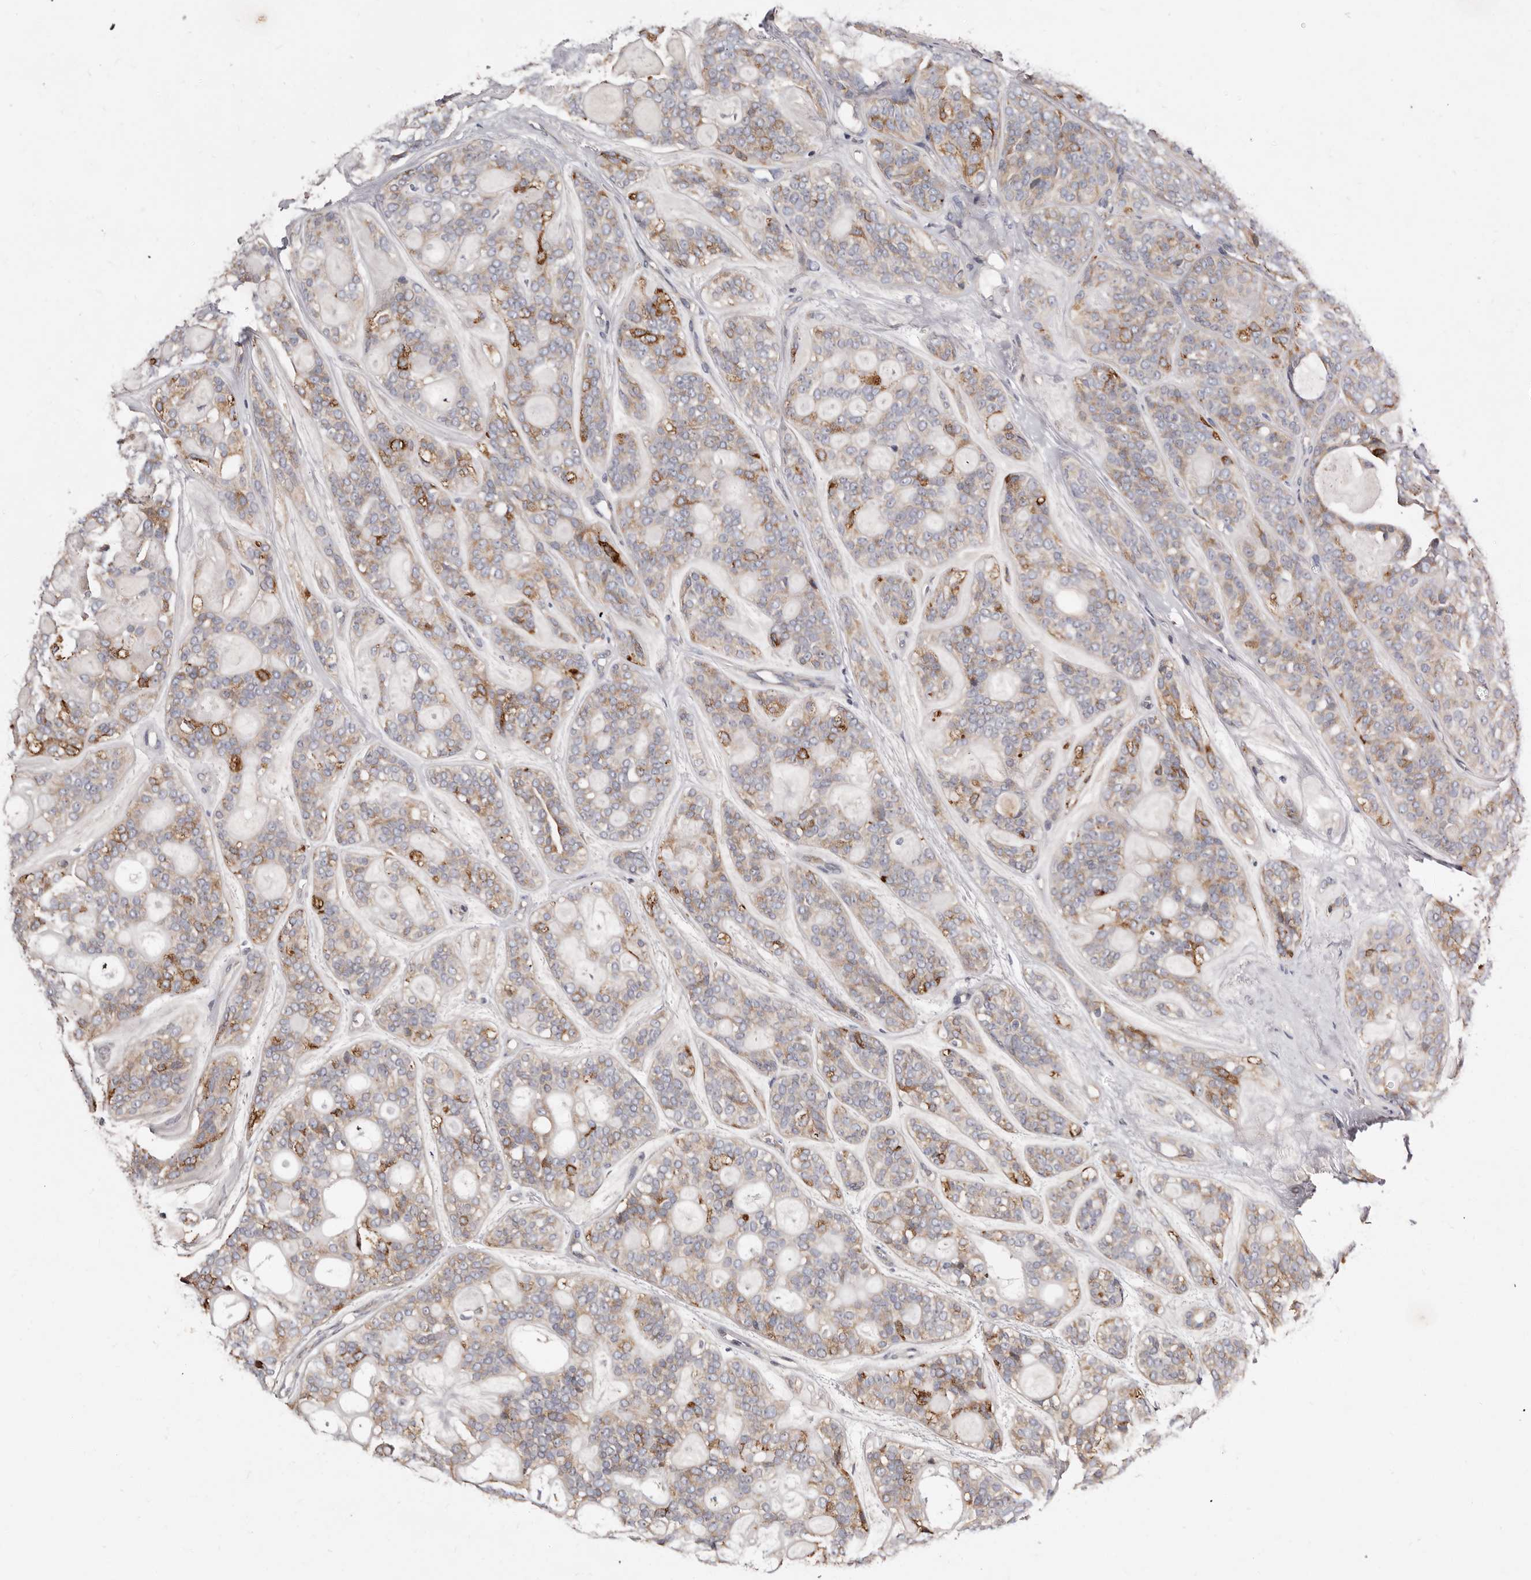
{"staining": {"intensity": "weak", "quantity": "25%-75%", "location": "cytoplasmic/membranous"}, "tissue": "head and neck cancer", "cell_type": "Tumor cells", "image_type": "cancer", "snomed": [{"axis": "morphology", "description": "Adenocarcinoma, NOS"}, {"axis": "topography", "description": "Head-Neck"}], "caption": "Tumor cells show low levels of weak cytoplasmic/membranous staining in approximately 25%-75% of cells in head and neck cancer.", "gene": "ASIC5", "patient": {"sex": "male", "age": 66}}